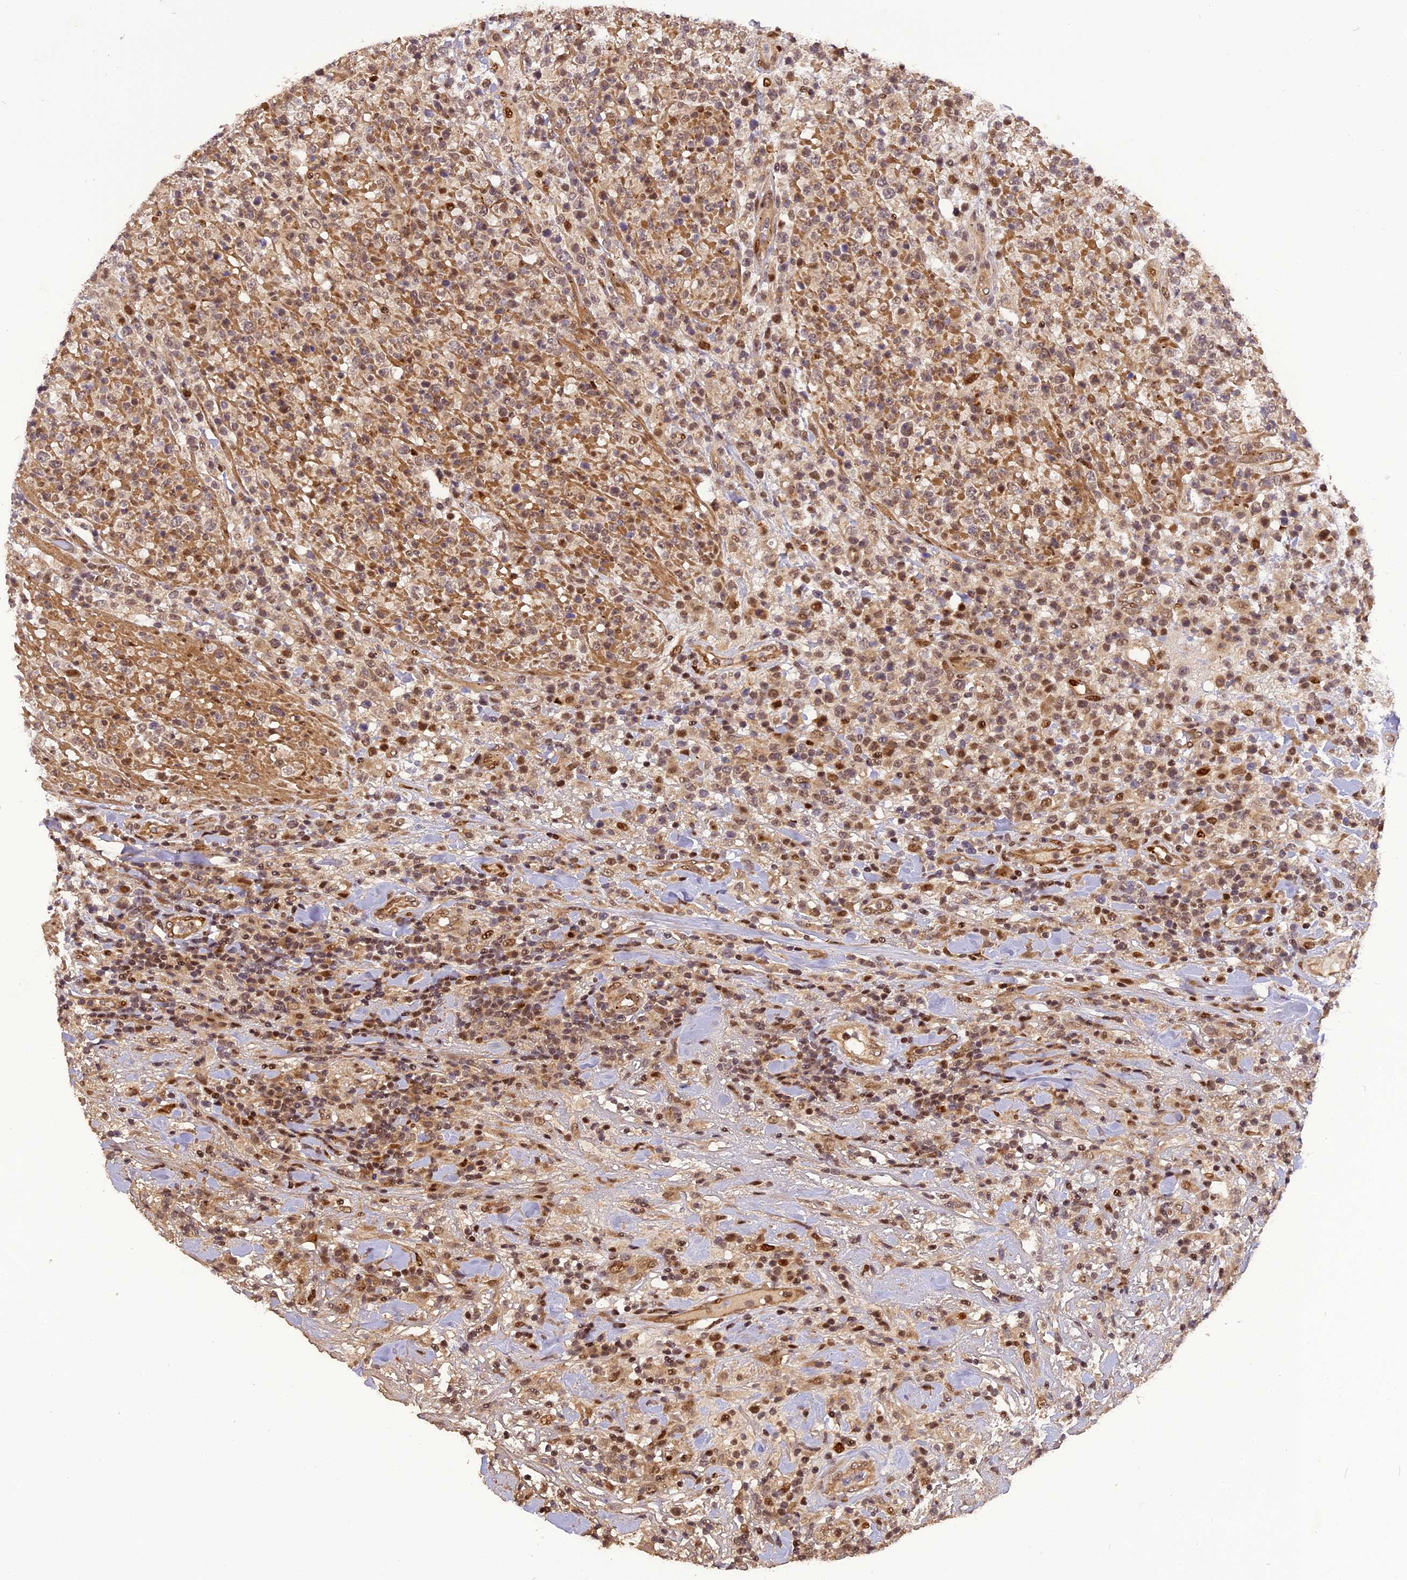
{"staining": {"intensity": "moderate", "quantity": ">75%", "location": "nuclear"}, "tissue": "lymphoma", "cell_type": "Tumor cells", "image_type": "cancer", "snomed": [{"axis": "morphology", "description": "Malignant lymphoma, non-Hodgkin's type, High grade"}, {"axis": "topography", "description": "Colon"}], "caption": "Immunohistochemical staining of human lymphoma shows medium levels of moderate nuclear protein expression in about >75% of tumor cells.", "gene": "MICALL1", "patient": {"sex": "female", "age": 53}}